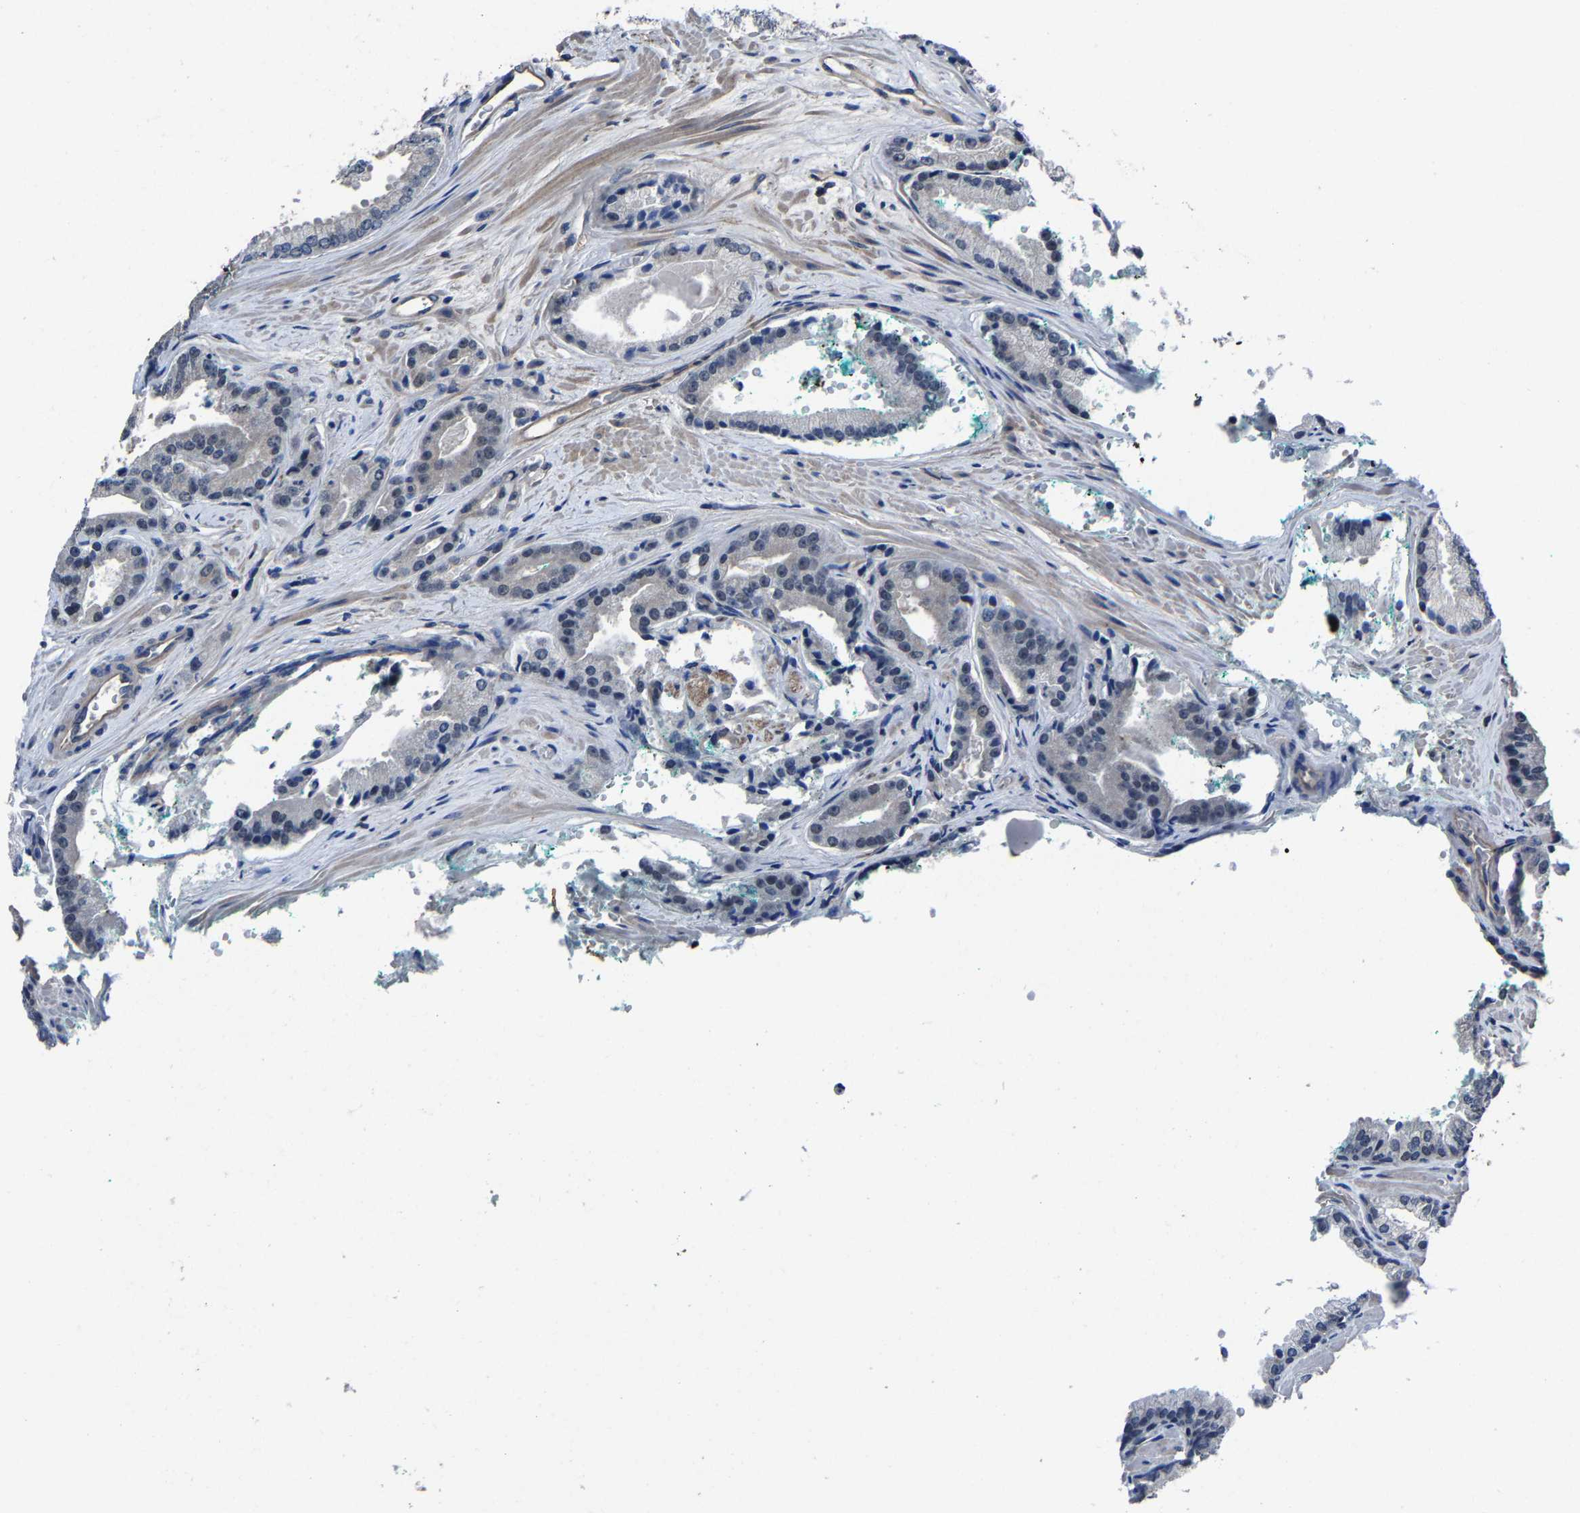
{"staining": {"intensity": "negative", "quantity": "none", "location": "none"}, "tissue": "prostate cancer", "cell_type": "Tumor cells", "image_type": "cancer", "snomed": [{"axis": "morphology", "description": "Adenocarcinoma, High grade"}, {"axis": "topography", "description": "Prostate"}], "caption": "IHC image of prostate cancer stained for a protein (brown), which exhibits no staining in tumor cells.", "gene": "STRBP", "patient": {"sex": "male", "age": 71}}